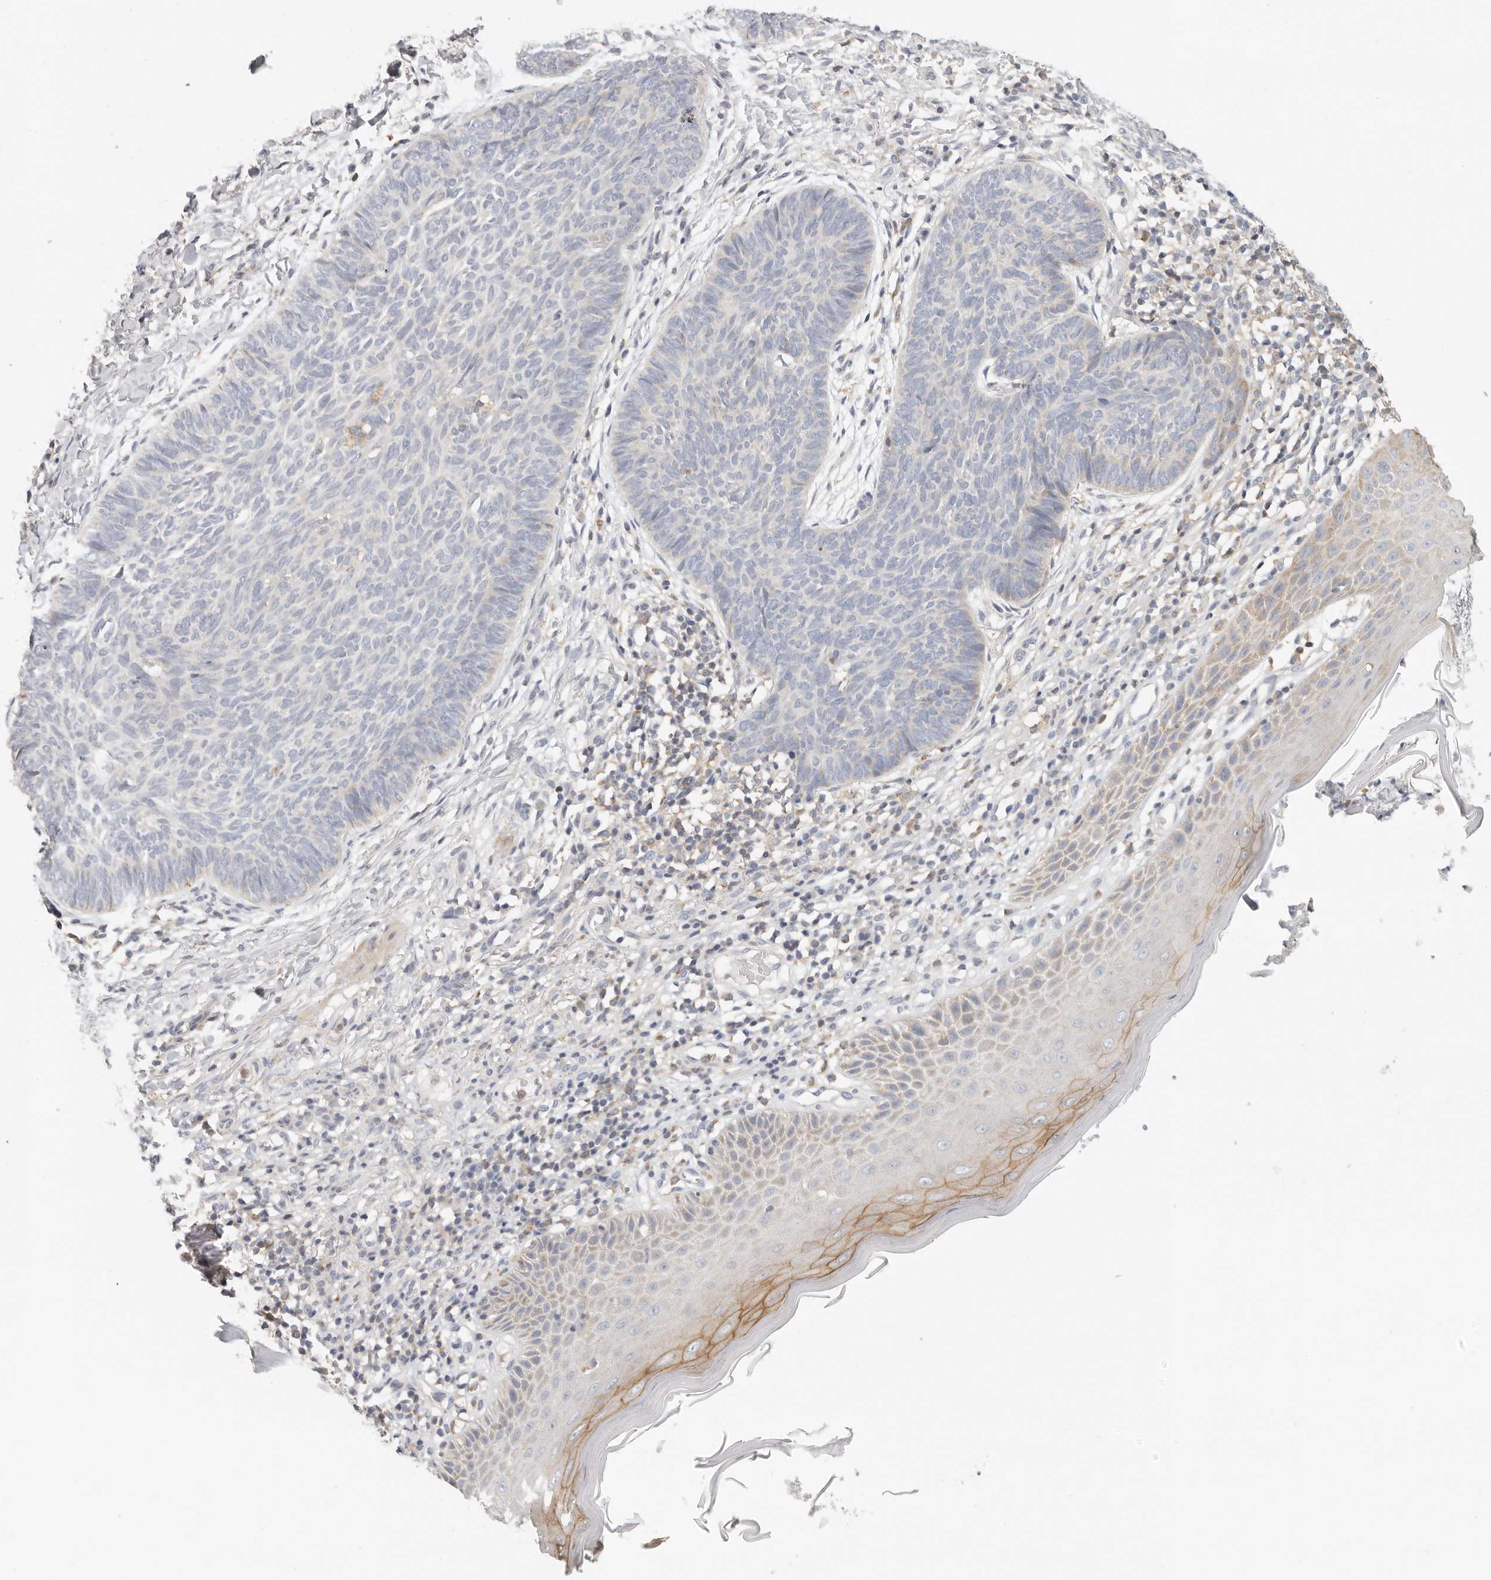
{"staining": {"intensity": "negative", "quantity": "none", "location": "none"}, "tissue": "skin cancer", "cell_type": "Tumor cells", "image_type": "cancer", "snomed": [{"axis": "morphology", "description": "Normal tissue, NOS"}, {"axis": "morphology", "description": "Basal cell carcinoma"}, {"axis": "topography", "description": "Skin"}], "caption": "This is an immunohistochemistry (IHC) photomicrograph of human skin cancer (basal cell carcinoma). There is no expression in tumor cells.", "gene": "ANXA9", "patient": {"sex": "male", "age": 50}}